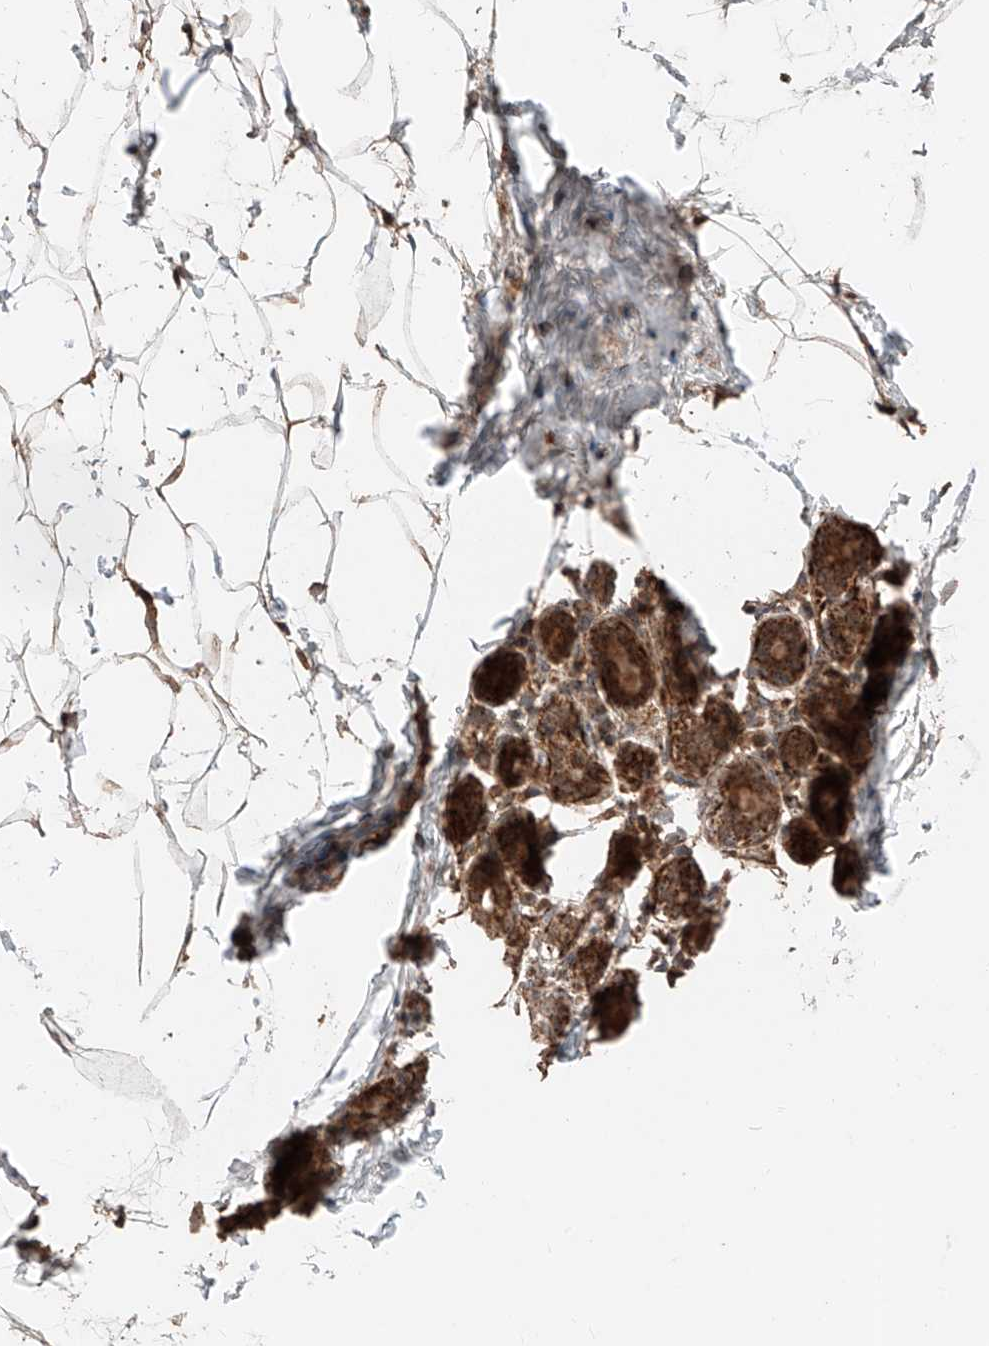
{"staining": {"intensity": "moderate", "quantity": ">75%", "location": "cytoplasmic/membranous"}, "tissue": "breast", "cell_type": "Adipocytes", "image_type": "normal", "snomed": [{"axis": "morphology", "description": "Normal tissue, NOS"}, {"axis": "morphology", "description": "Lobular carcinoma"}, {"axis": "topography", "description": "Breast"}], "caption": "This photomicrograph demonstrates immunohistochemistry (IHC) staining of benign human breast, with medium moderate cytoplasmic/membranous expression in about >75% of adipocytes.", "gene": "ZSCAN29", "patient": {"sex": "female", "age": 62}}